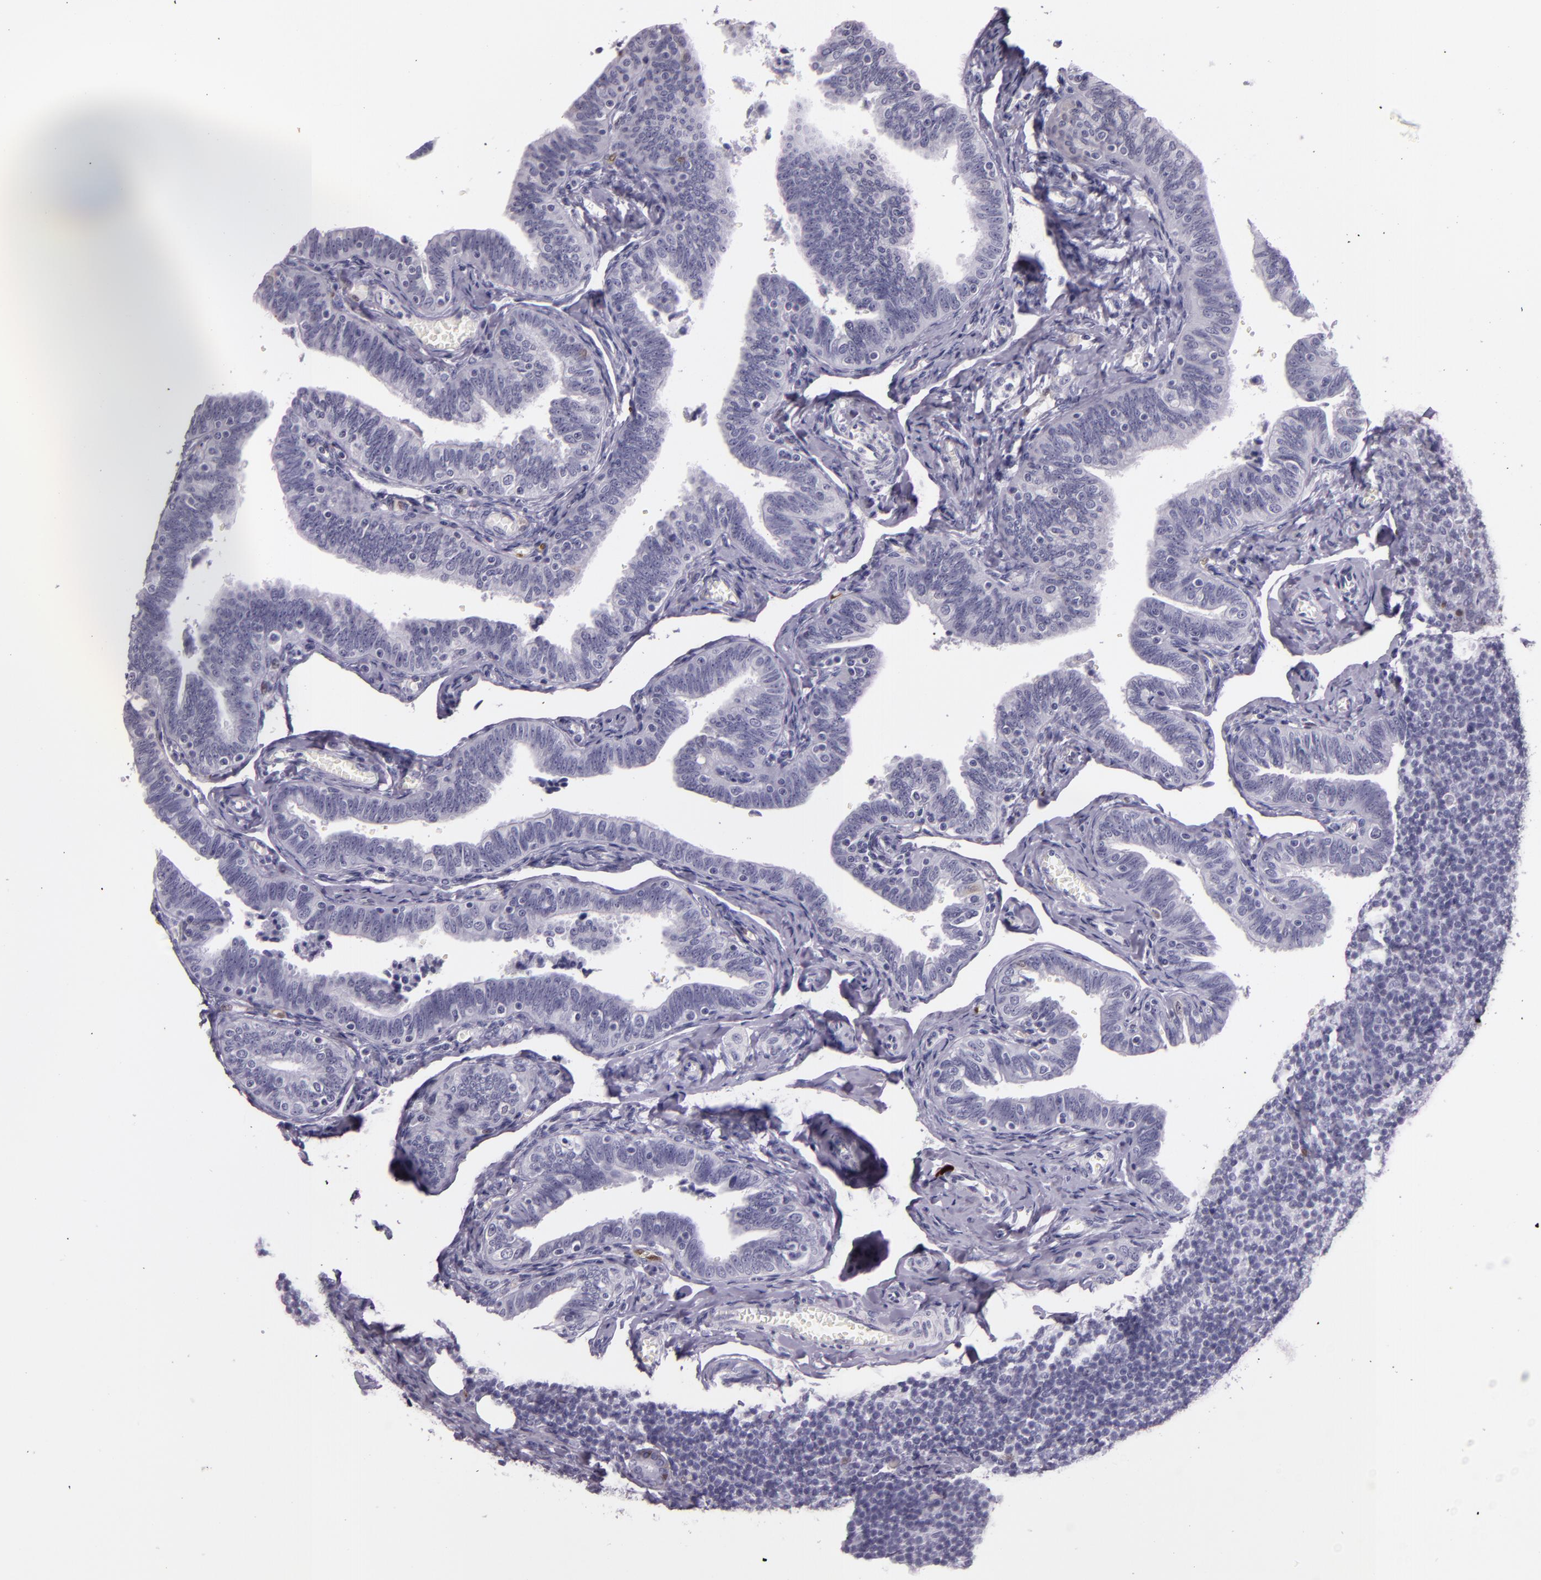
{"staining": {"intensity": "negative", "quantity": "none", "location": "none"}, "tissue": "fallopian tube", "cell_type": "Glandular cells", "image_type": "normal", "snomed": [{"axis": "morphology", "description": "Normal tissue, NOS"}, {"axis": "topography", "description": "Fallopian tube"}, {"axis": "topography", "description": "Ovary"}], "caption": "IHC photomicrograph of unremarkable fallopian tube: fallopian tube stained with DAB displays no significant protein expression in glandular cells. Brightfield microscopy of immunohistochemistry stained with DAB (3,3'-diaminobenzidine) (brown) and hematoxylin (blue), captured at high magnification.", "gene": "MT1A", "patient": {"sex": "female", "age": 69}}